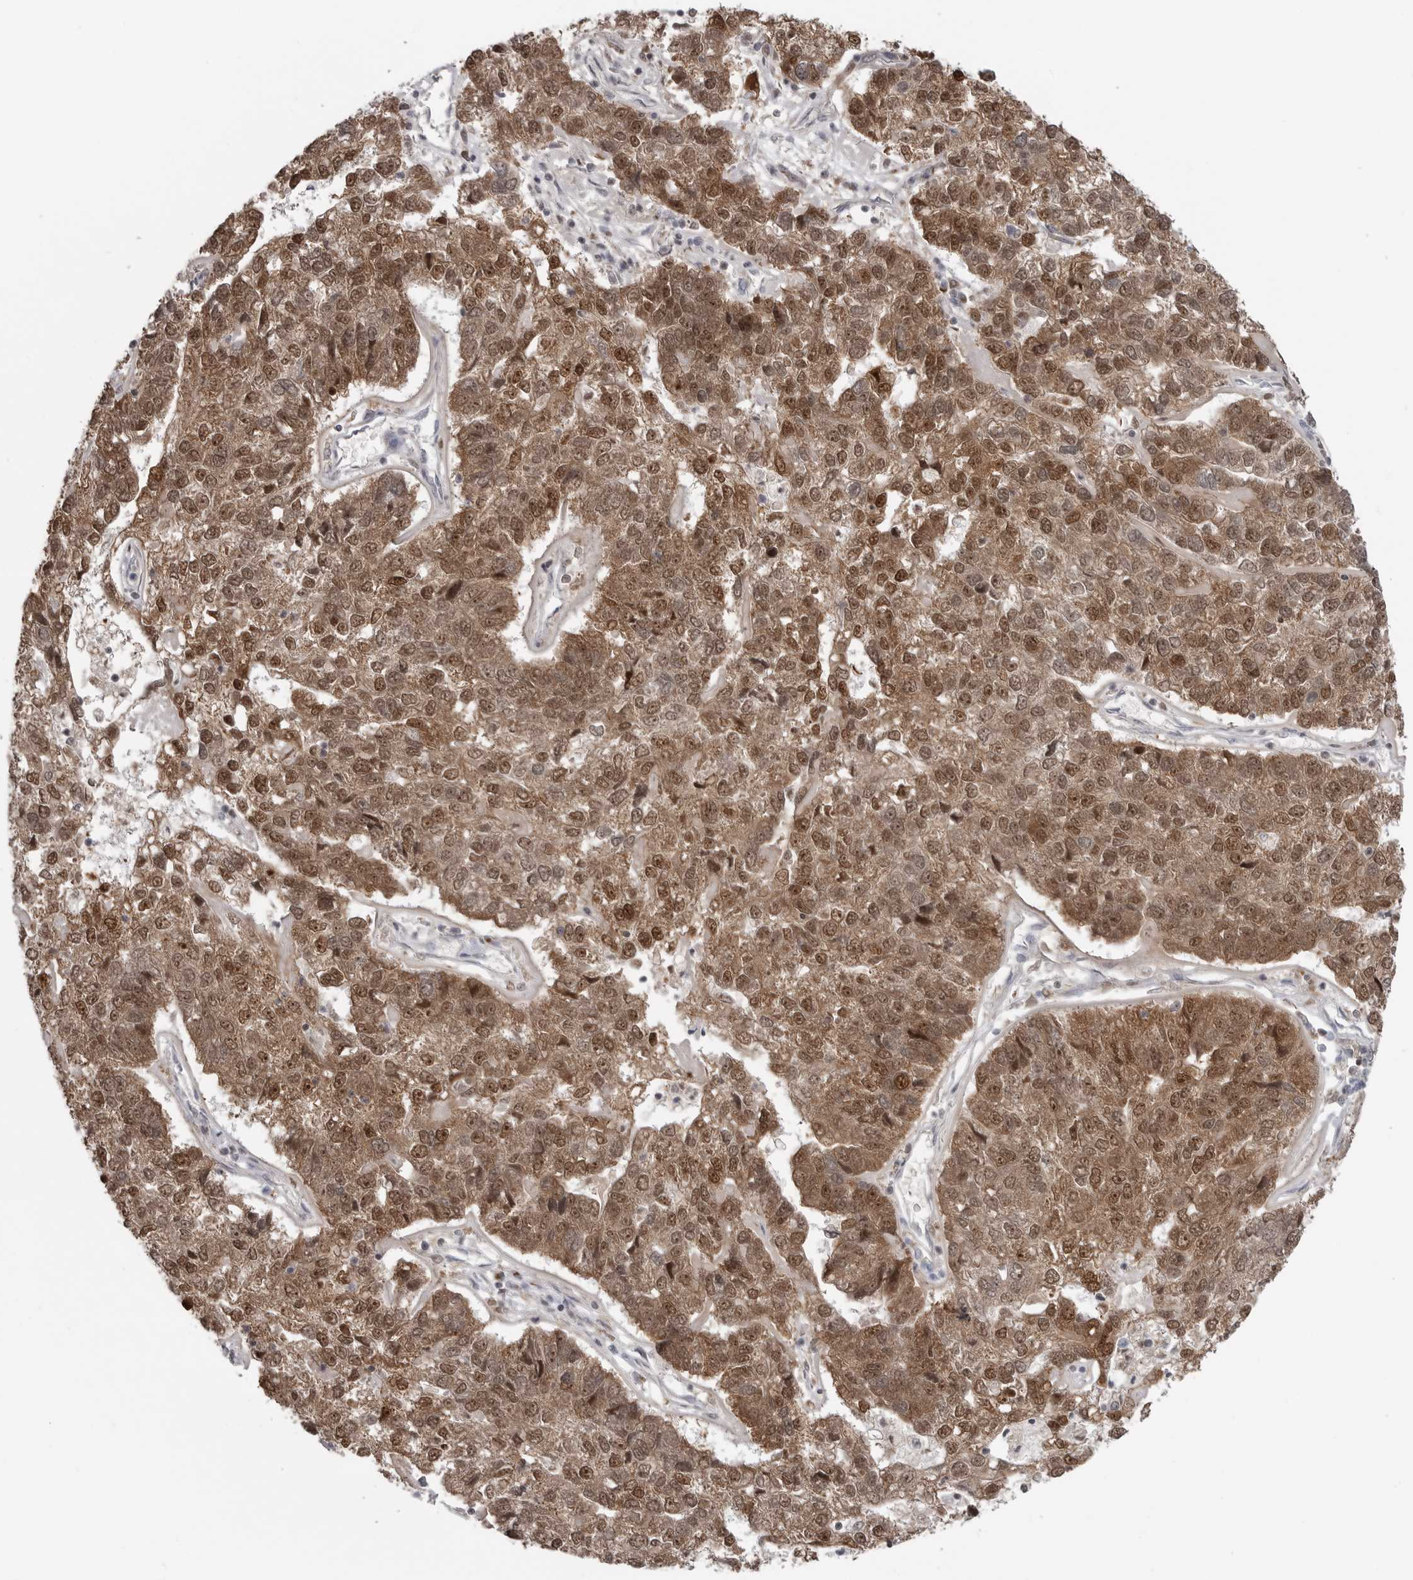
{"staining": {"intensity": "moderate", "quantity": ">75%", "location": "cytoplasmic/membranous,nuclear"}, "tissue": "pancreatic cancer", "cell_type": "Tumor cells", "image_type": "cancer", "snomed": [{"axis": "morphology", "description": "Adenocarcinoma, NOS"}, {"axis": "topography", "description": "Pancreas"}], "caption": "Moderate cytoplasmic/membranous and nuclear protein expression is appreciated in approximately >75% of tumor cells in adenocarcinoma (pancreatic).", "gene": "MAPK13", "patient": {"sex": "female", "age": 61}}